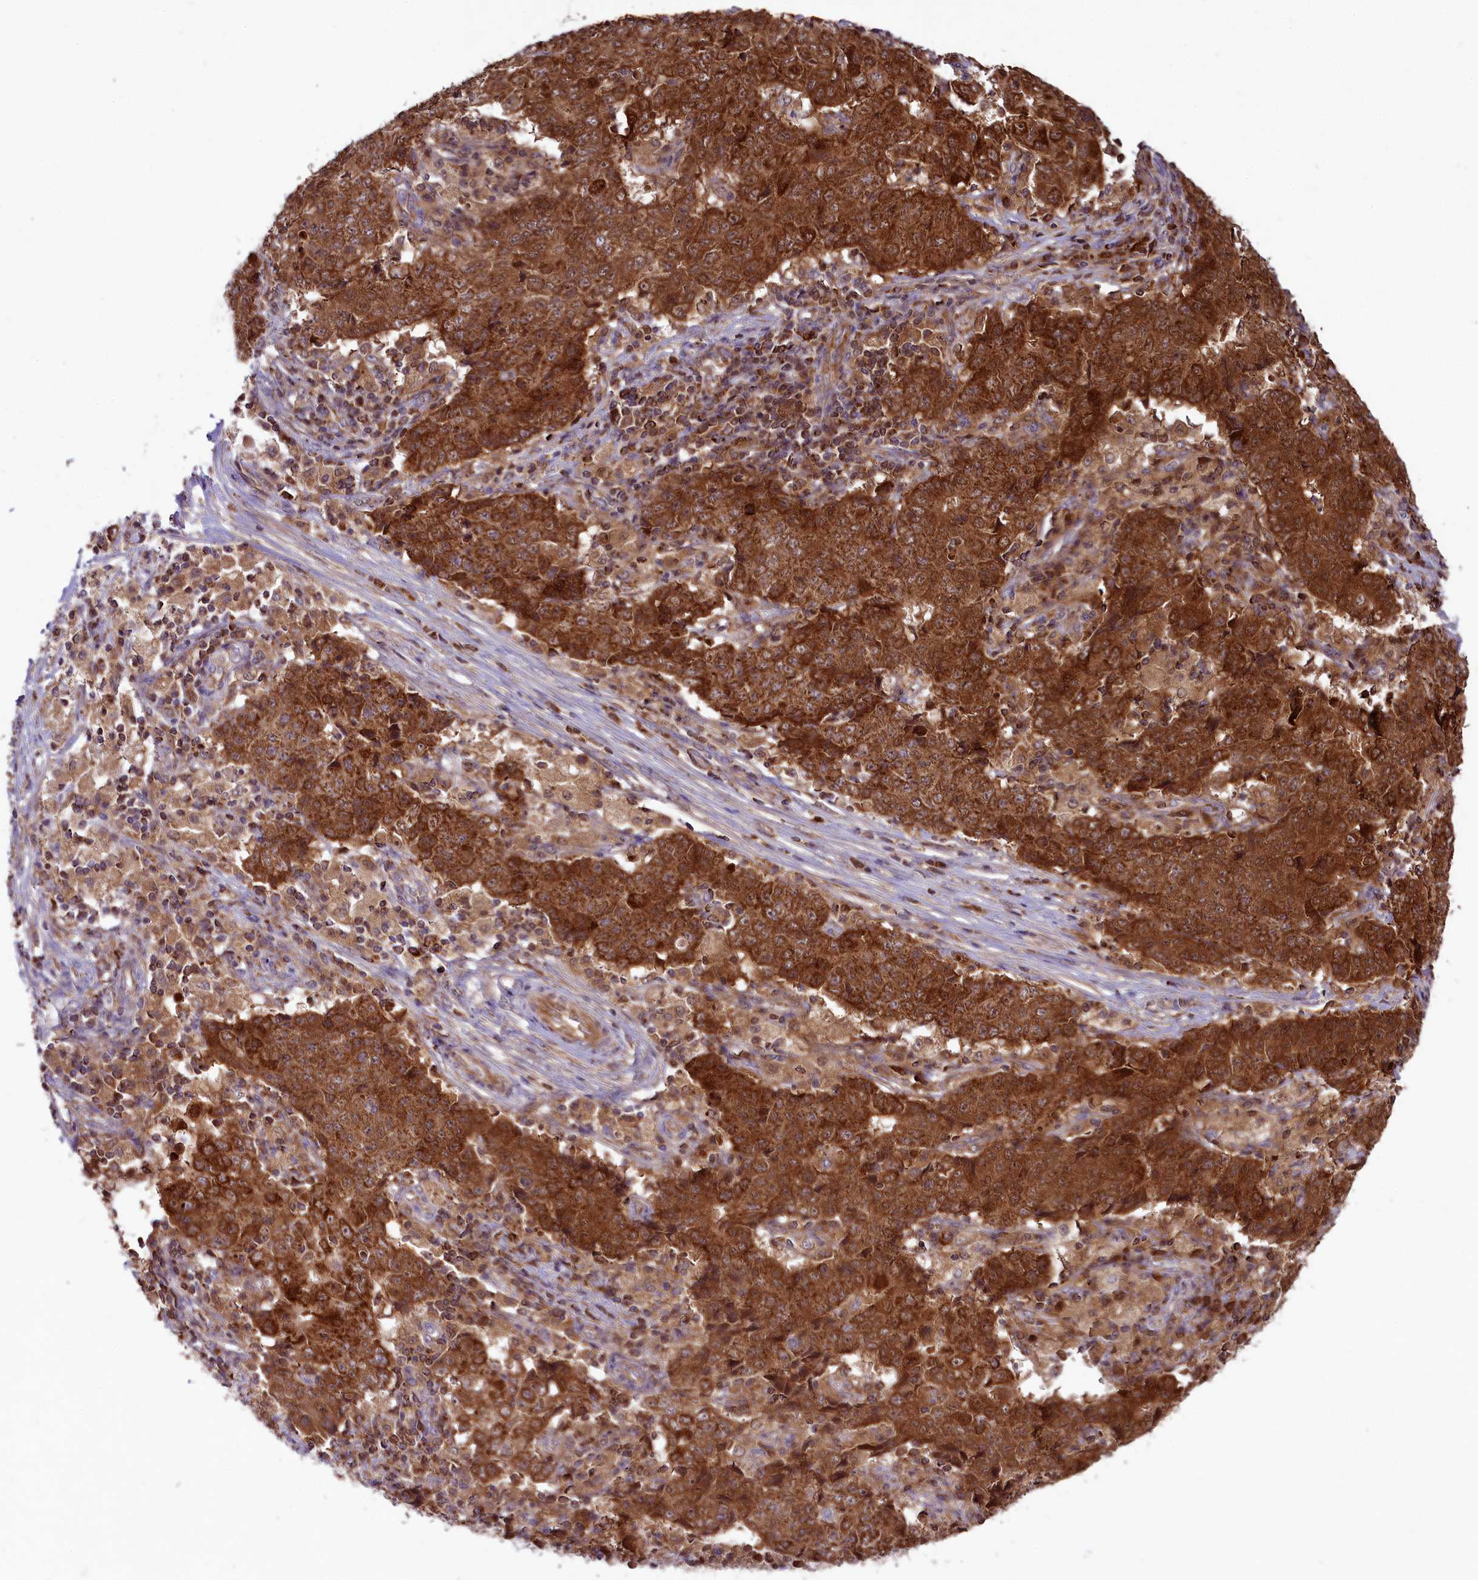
{"staining": {"intensity": "strong", "quantity": ">75%", "location": "cytoplasmic/membranous"}, "tissue": "ovarian cancer", "cell_type": "Tumor cells", "image_type": "cancer", "snomed": [{"axis": "morphology", "description": "Carcinoma, endometroid"}, {"axis": "topography", "description": "Ovary"}], "caption": "Immunohistochemistry image of neoplastic tissue: human ovarian cancer (endometroid carcinoma) stained using IHC shows high levels of strong protein expression localized specifically in the cytoplasmic/membranous of tumor cells, appearing as a cytoplasmic/membranous brown color.", "gene": "COX17", "patient": {"sex": "female", "age": 42}}